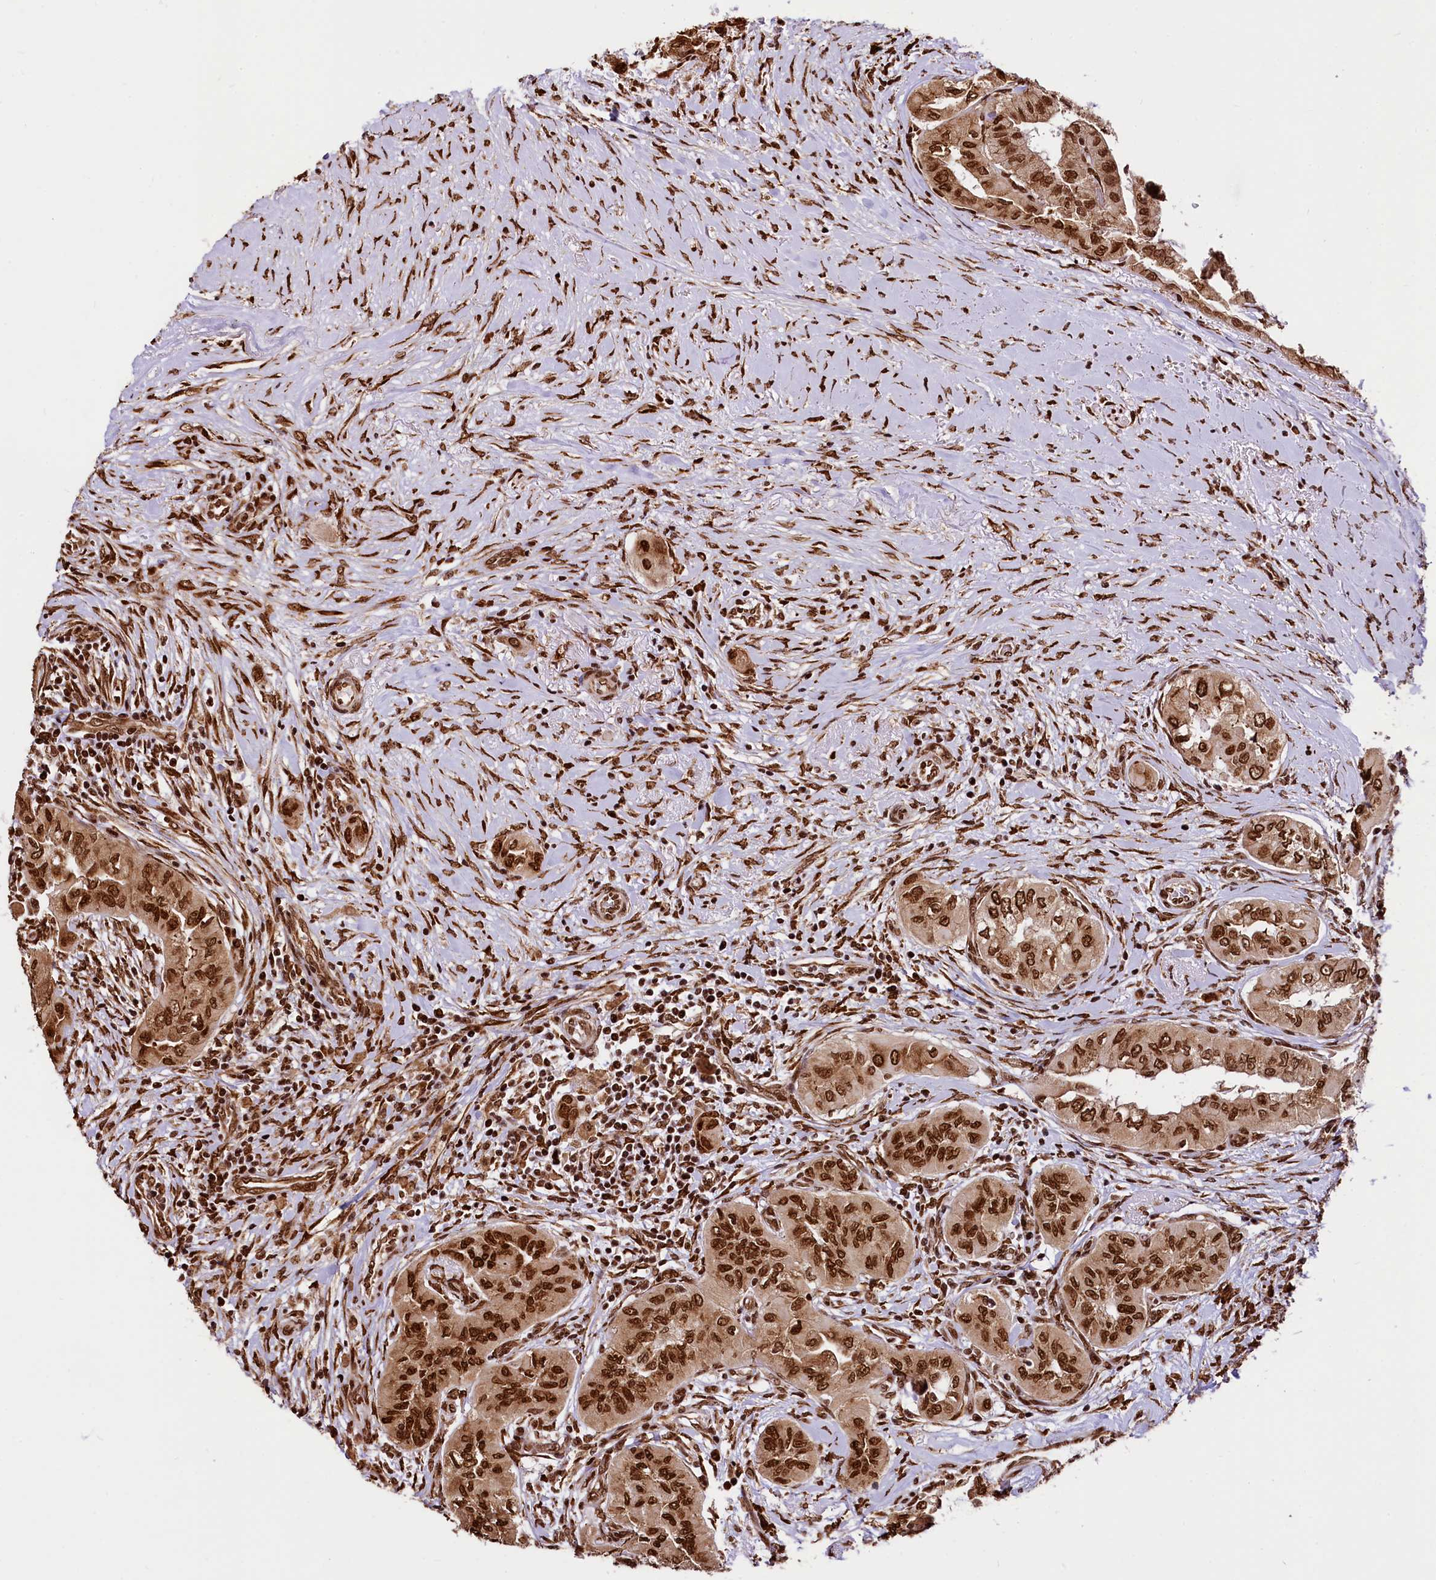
{"staining": {"intensity": "strong", "quantity": ">75%", "location": "nuclear"}, "tissue": "thyroid cancer", "cell_type": "Tumor cells", "image_type": "cancer", "snomed": [{"axis": "morphology", "description": "Papillary adenocarcinoma, NOS"}, {"axis": "topography", "description": "Thyroid gland"}], "caption": "High-power microscopy captured an immunohistochemistry (IHC) photomicrograph of thyroid papillary adenocarcinoma, revealing strong nuclear expression in approximately >75% of tumor cells.", "gene": "PDS5B", "patient": {"sex": "female", "age": 59}}